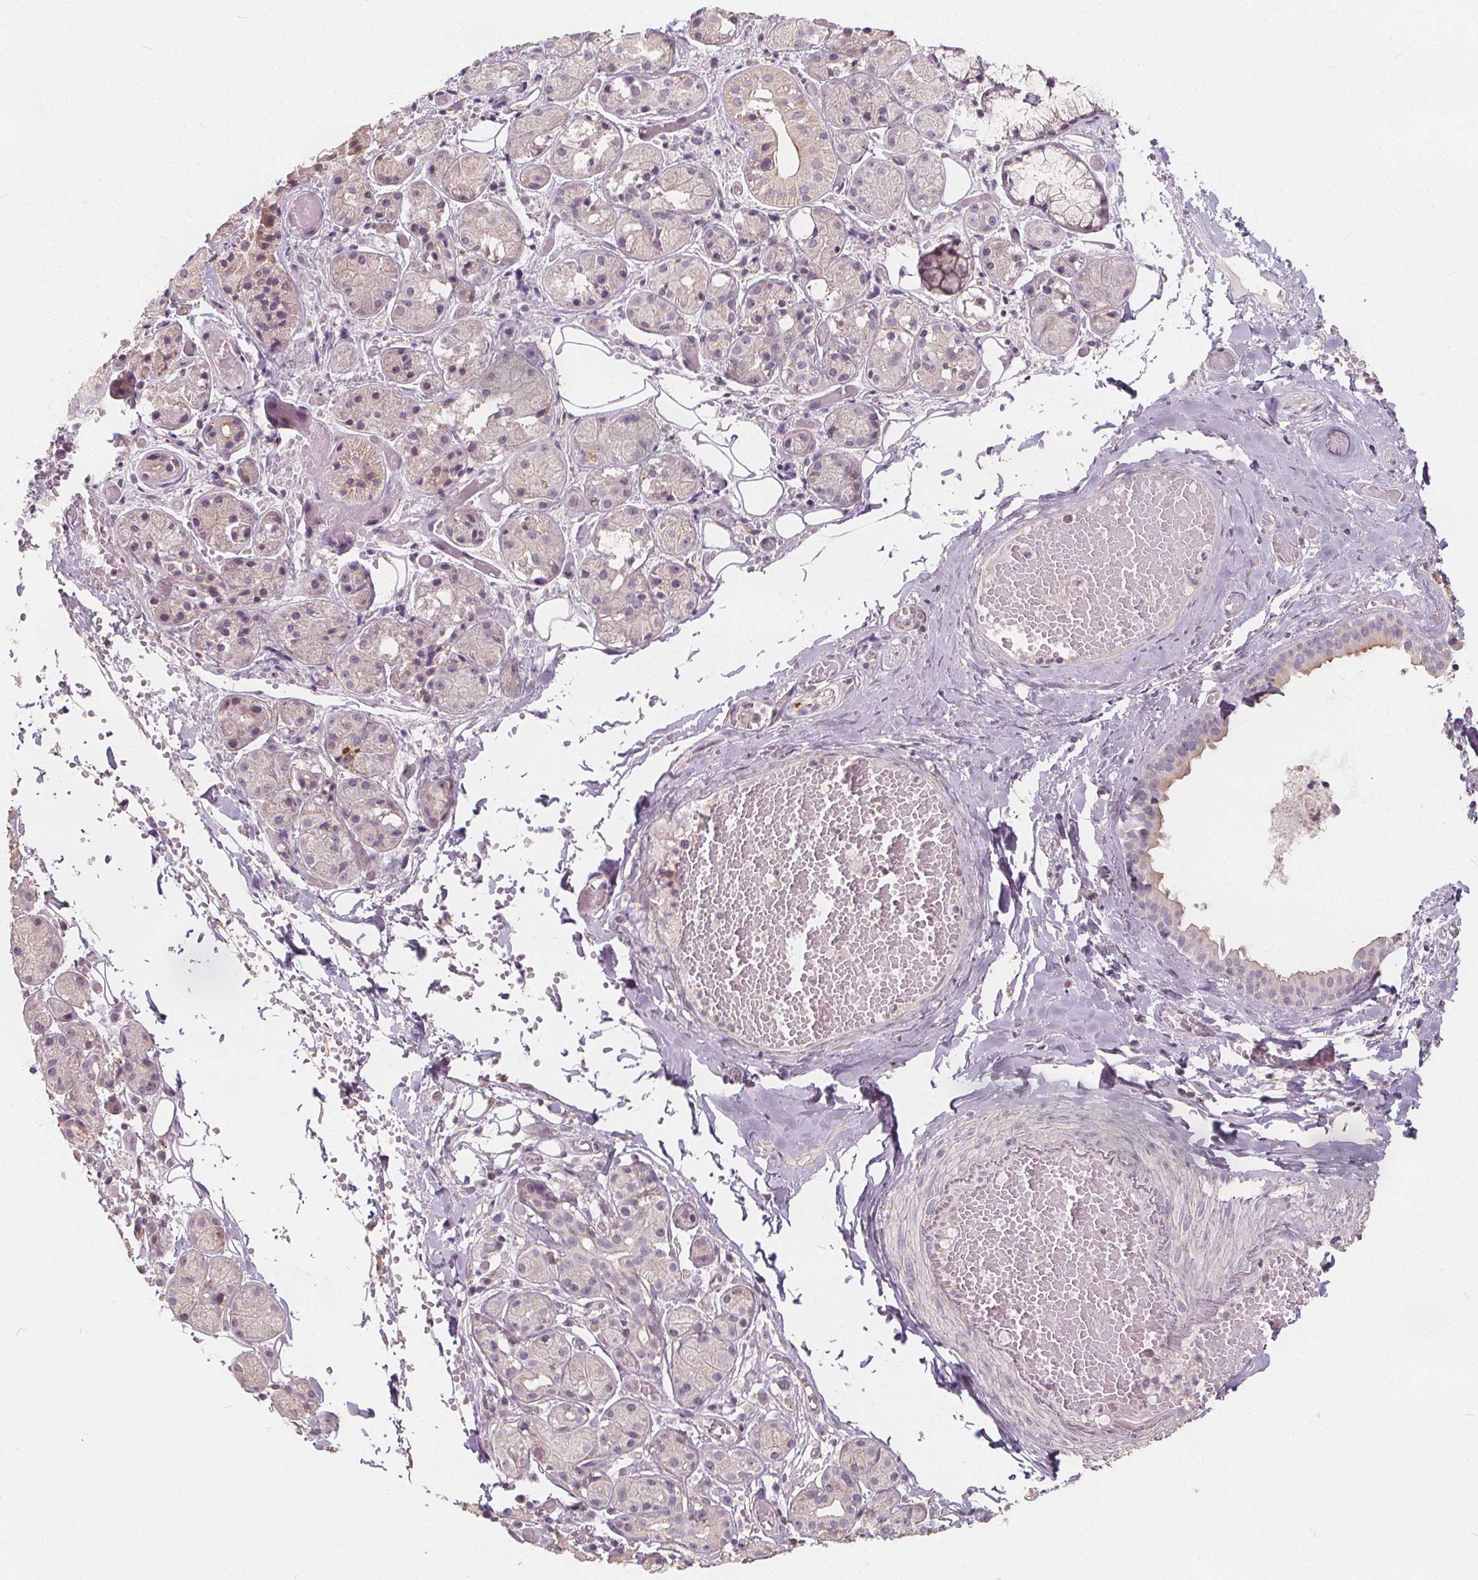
{"staining": {"intensity": "negative", "quantity": "none", "location": "none"}, "tissue": "salivary gland", "cell_type": "Glandular cells", "image_type": "normal", "snomed": [{"axis": "morphology", "description": "Normal tissue, NOS"}, {"axis": "topography", "description": "Salivary gland"}, {"axis": "topography", "description": "Peripheral nerve tissue"}], "caption": "The histopathology image exhibits no significant expression in glandular cells of salivary gland.", "gene": "DRC3", "patient": {"sex": "male", "age": 71}}